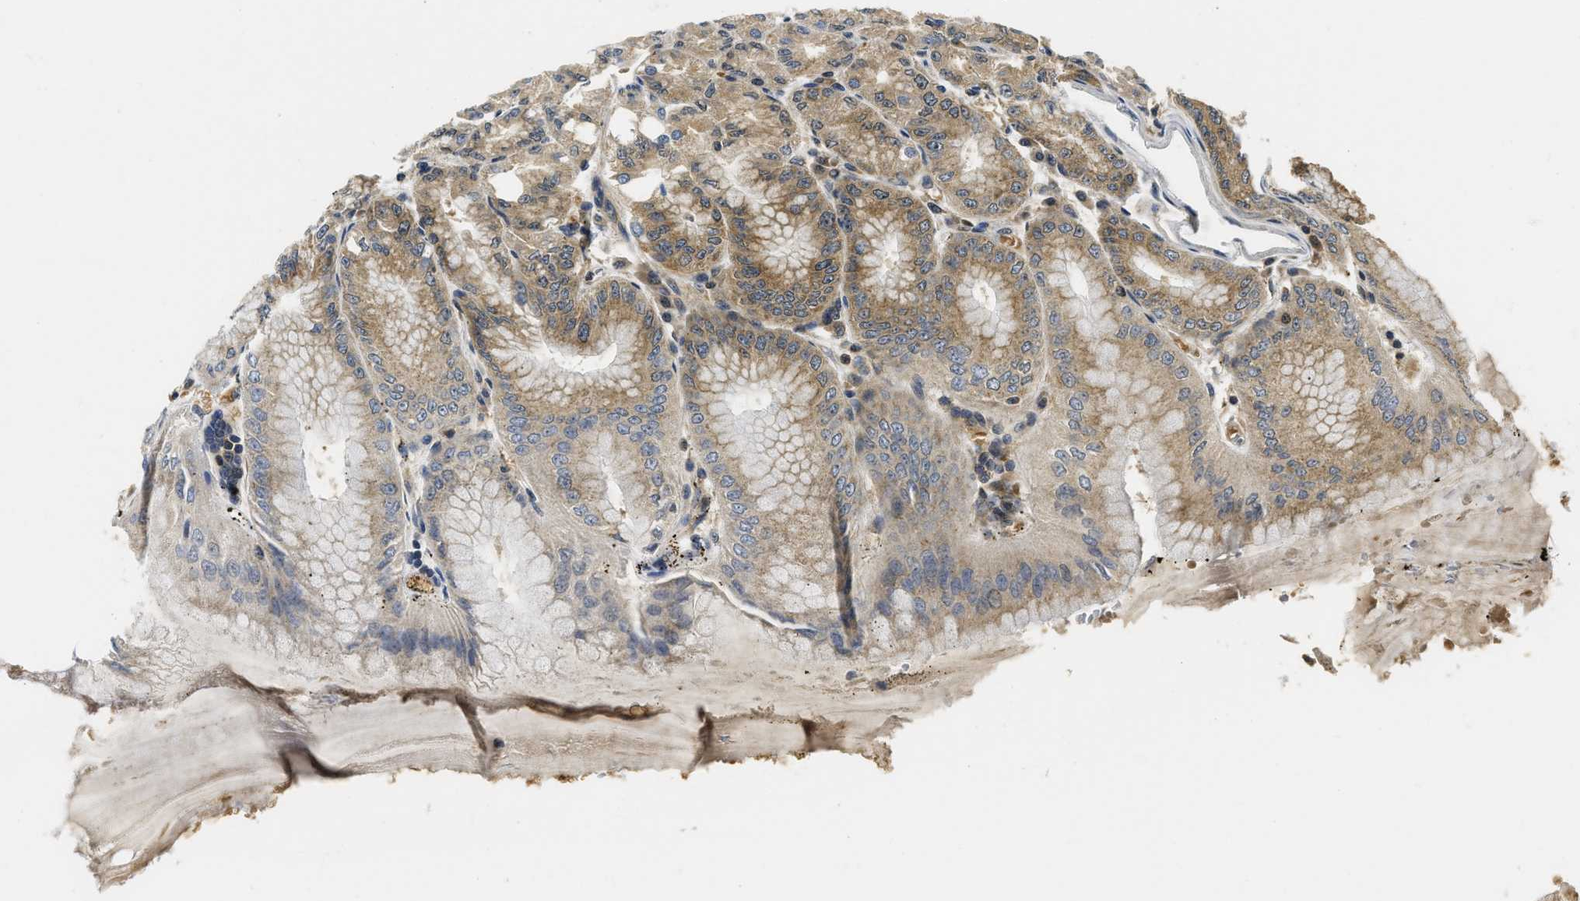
{"staining": {"intensity": "moderate", "quantity": ">75%", "location": "cytoplasmic/membranous,nuclear"}, "tissue": "stomach", "cell_type": "Glandular cells", "image_type": "normal", "snomed": [{"axis": "morphology", "description": "Normal tissue, NOS"}, {"axis": "topography", "description": "Stomach, lower"}], "caption": "Glandular cells display moderate cytoplasmic/membranous,nuclear expression in approximately >75% of cells in normal stomach.", "gene": "ADSL", "patient": {"sex": "male", "age": 71}}